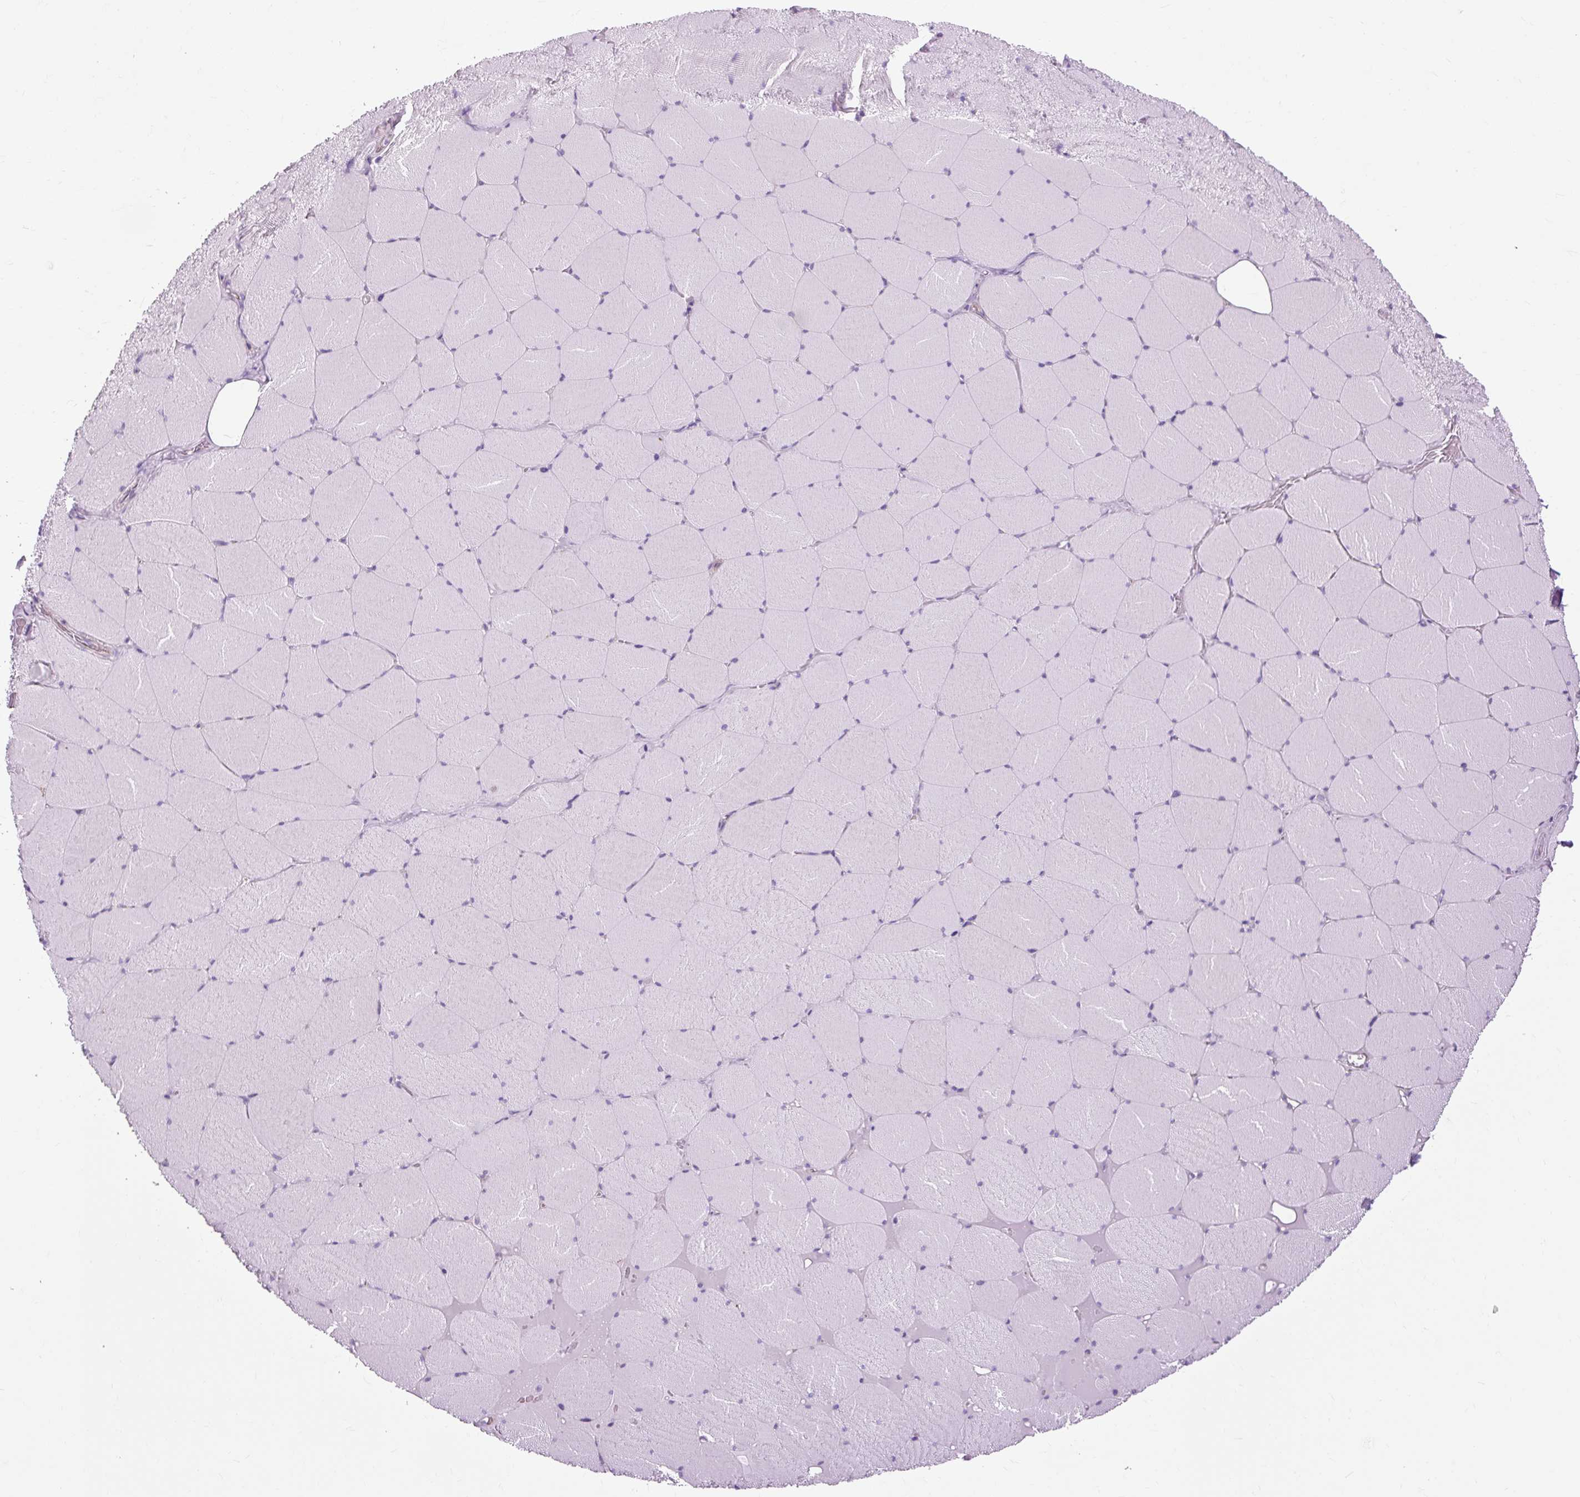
{"staining": {"intensity": "negative", "quantity": "none", "location": "none"}, "tissue": "skeletal muscle", "cell_type": "Myocytes", "image_type": "normal", "snomed": [{"axis": "morphology", "description": "Normal tissue, NOS"}, {"axis": "topography", "description": "Skeletal muscle"}, {"axis": "topography", "description": "Head-Neck"}], "caption": "Image shows no protein staining in myocytes of normal skeletal muscle. (DAB immunohistochemistry visualized using brightfield microscopy, high magnification).", "gene": "OOEP", "patient": {"sex": "male", "age": 66}}